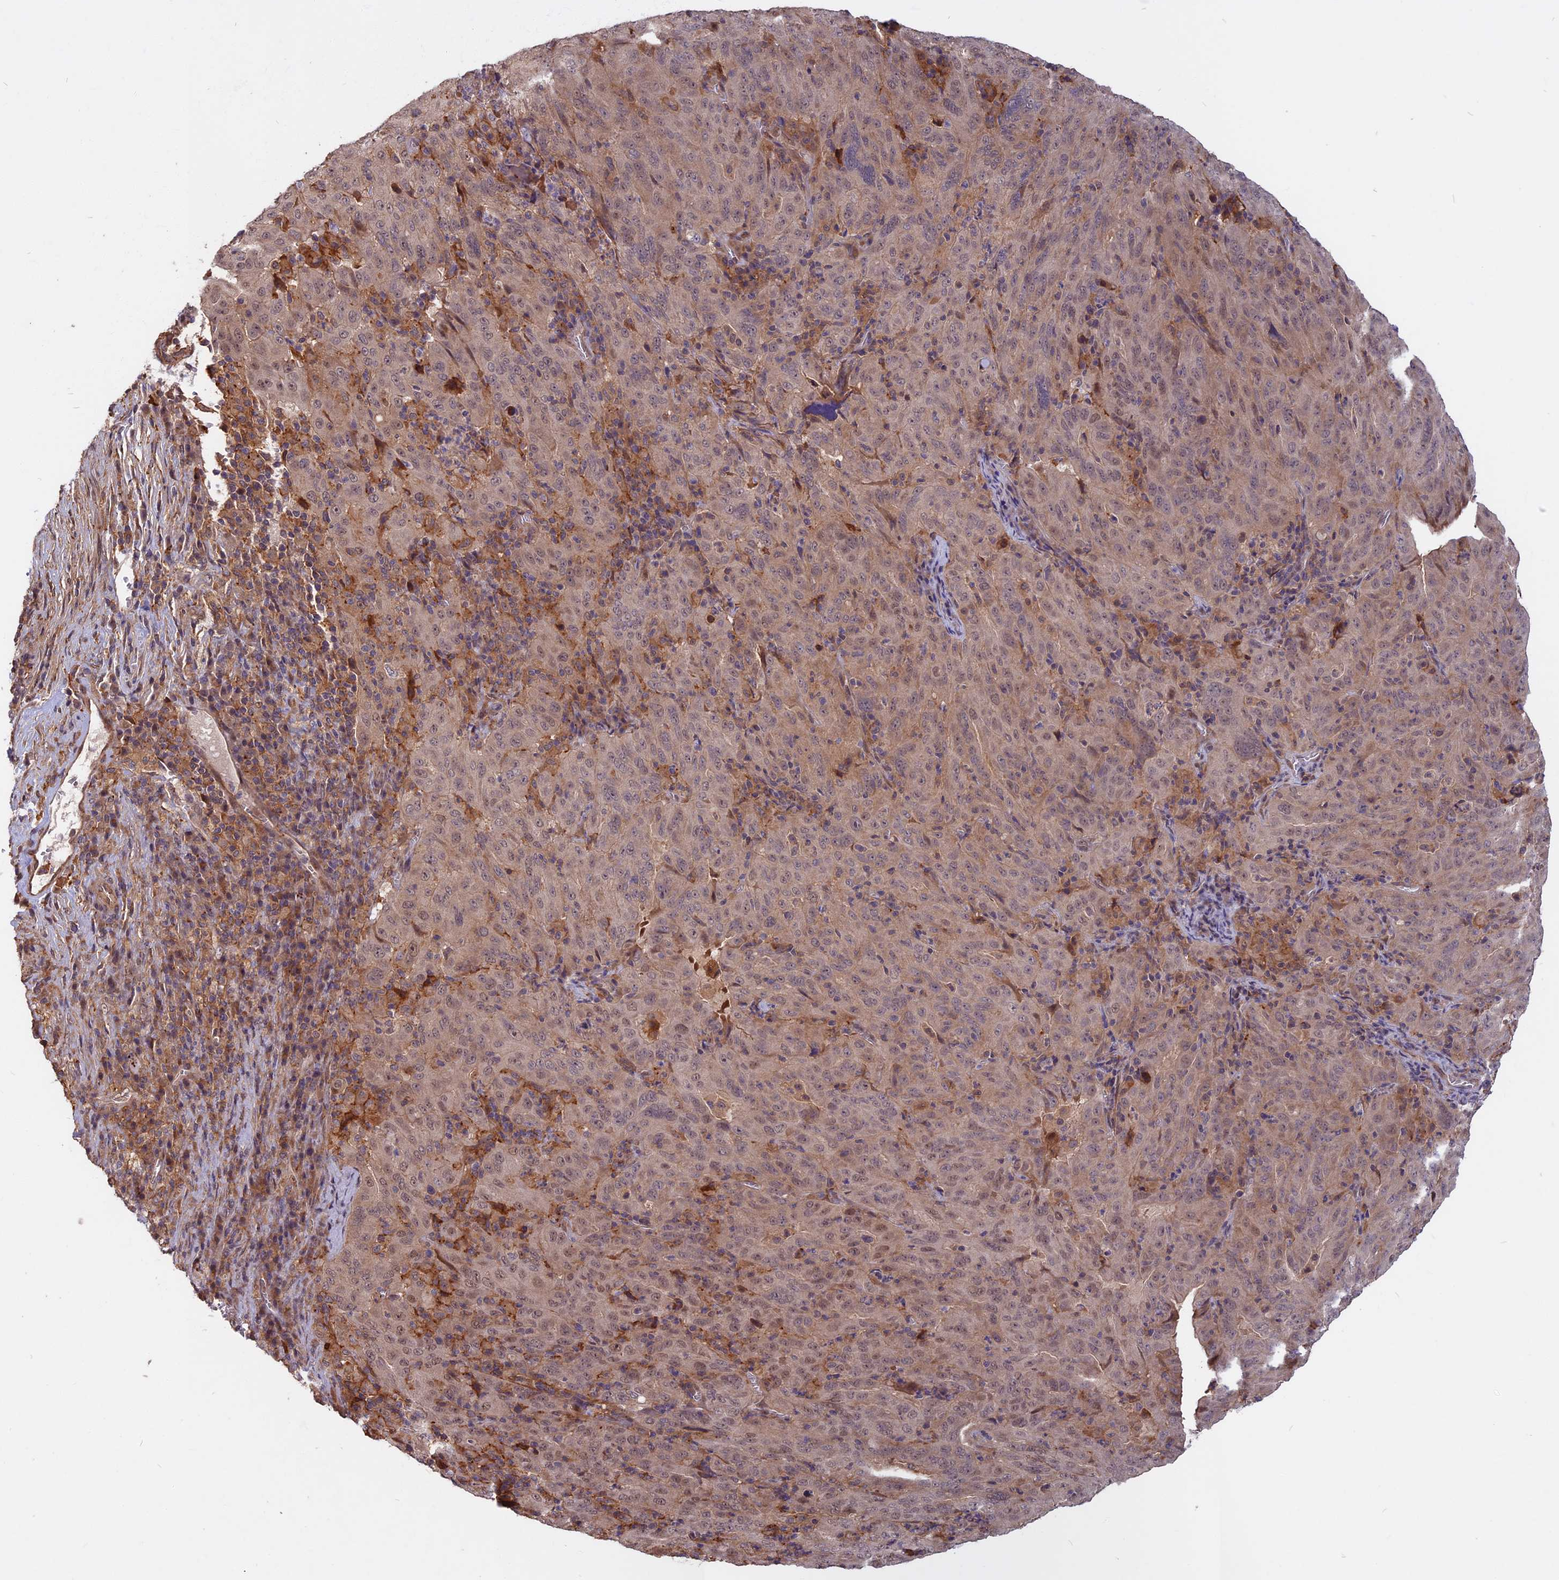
{"staining": {"intensity": "weak", "quantity": "25%-75%", "location": "cytoplasmic/membranous,nuclear"}, "tissue": "pancreatic cancer", "cell_type": "Tumor cells", "image_type": "cancer", "snomed": [{"axis": "morphology", "description": "Adenocarcinoma, NOS"}, {"axis": "topography", "description": "Pancreas"}], "caption": "This micrograph reveals immunohistochemistry (IHC) staining of pancreatic cancer (adenocarcinoma), with low weak cytoplasmic/membranous and nuclear positivity in approximately 25%-75% of tumor cells.", "gene": "SPG11", "patient": {"sex": "male", "age": 63}}